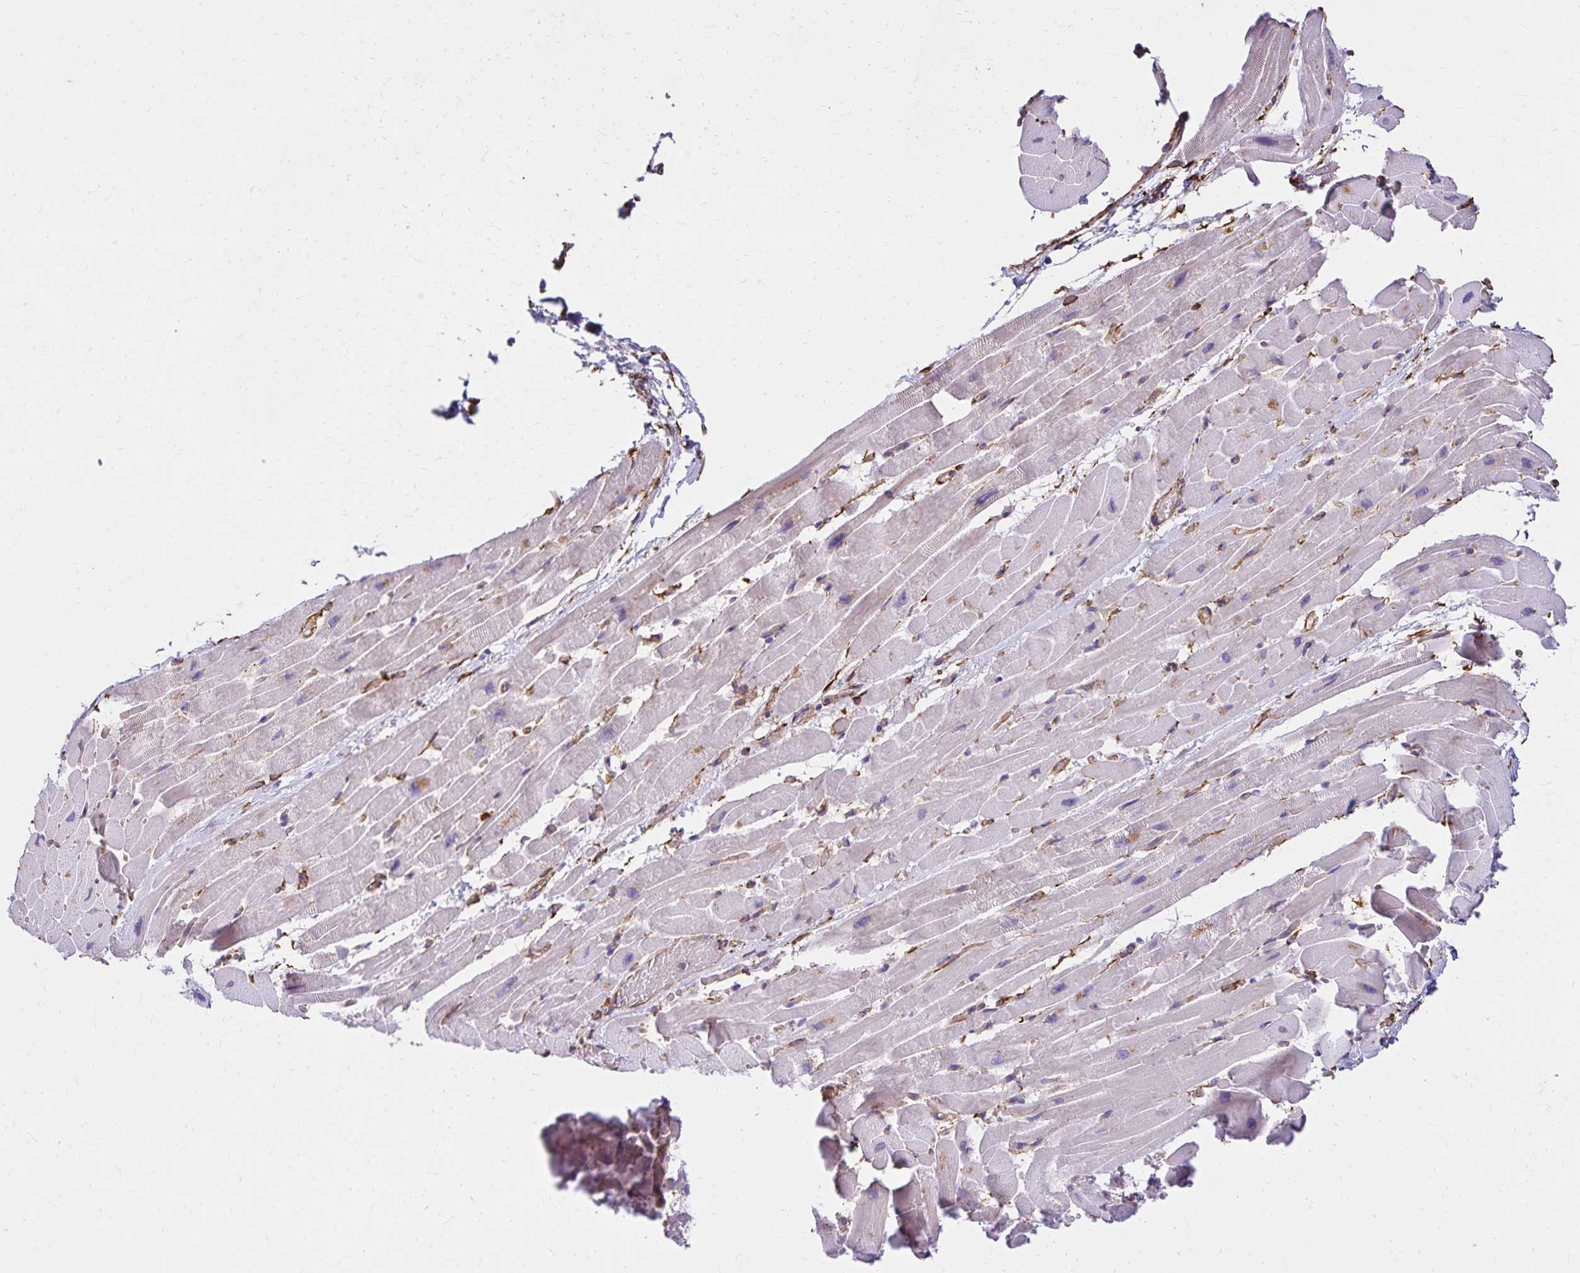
{"staining": {"intensity": "negative", "quantity": "none", "location": "none"}, "tissue": "heart muscle", "cell_type": "Cardiomyocytes", "image_type": "normal", "snomed": [{"axis": "morphology", "description": "Normal tissue, NOS"}, {"axis": "topography", "description": "Heart"}], "caption": "Image shows no protein positivity in cardiomyocytes of unremarkable heart muscle.", "gene": "TRPV6", "patient": {"sex": "male", "age": 37}}